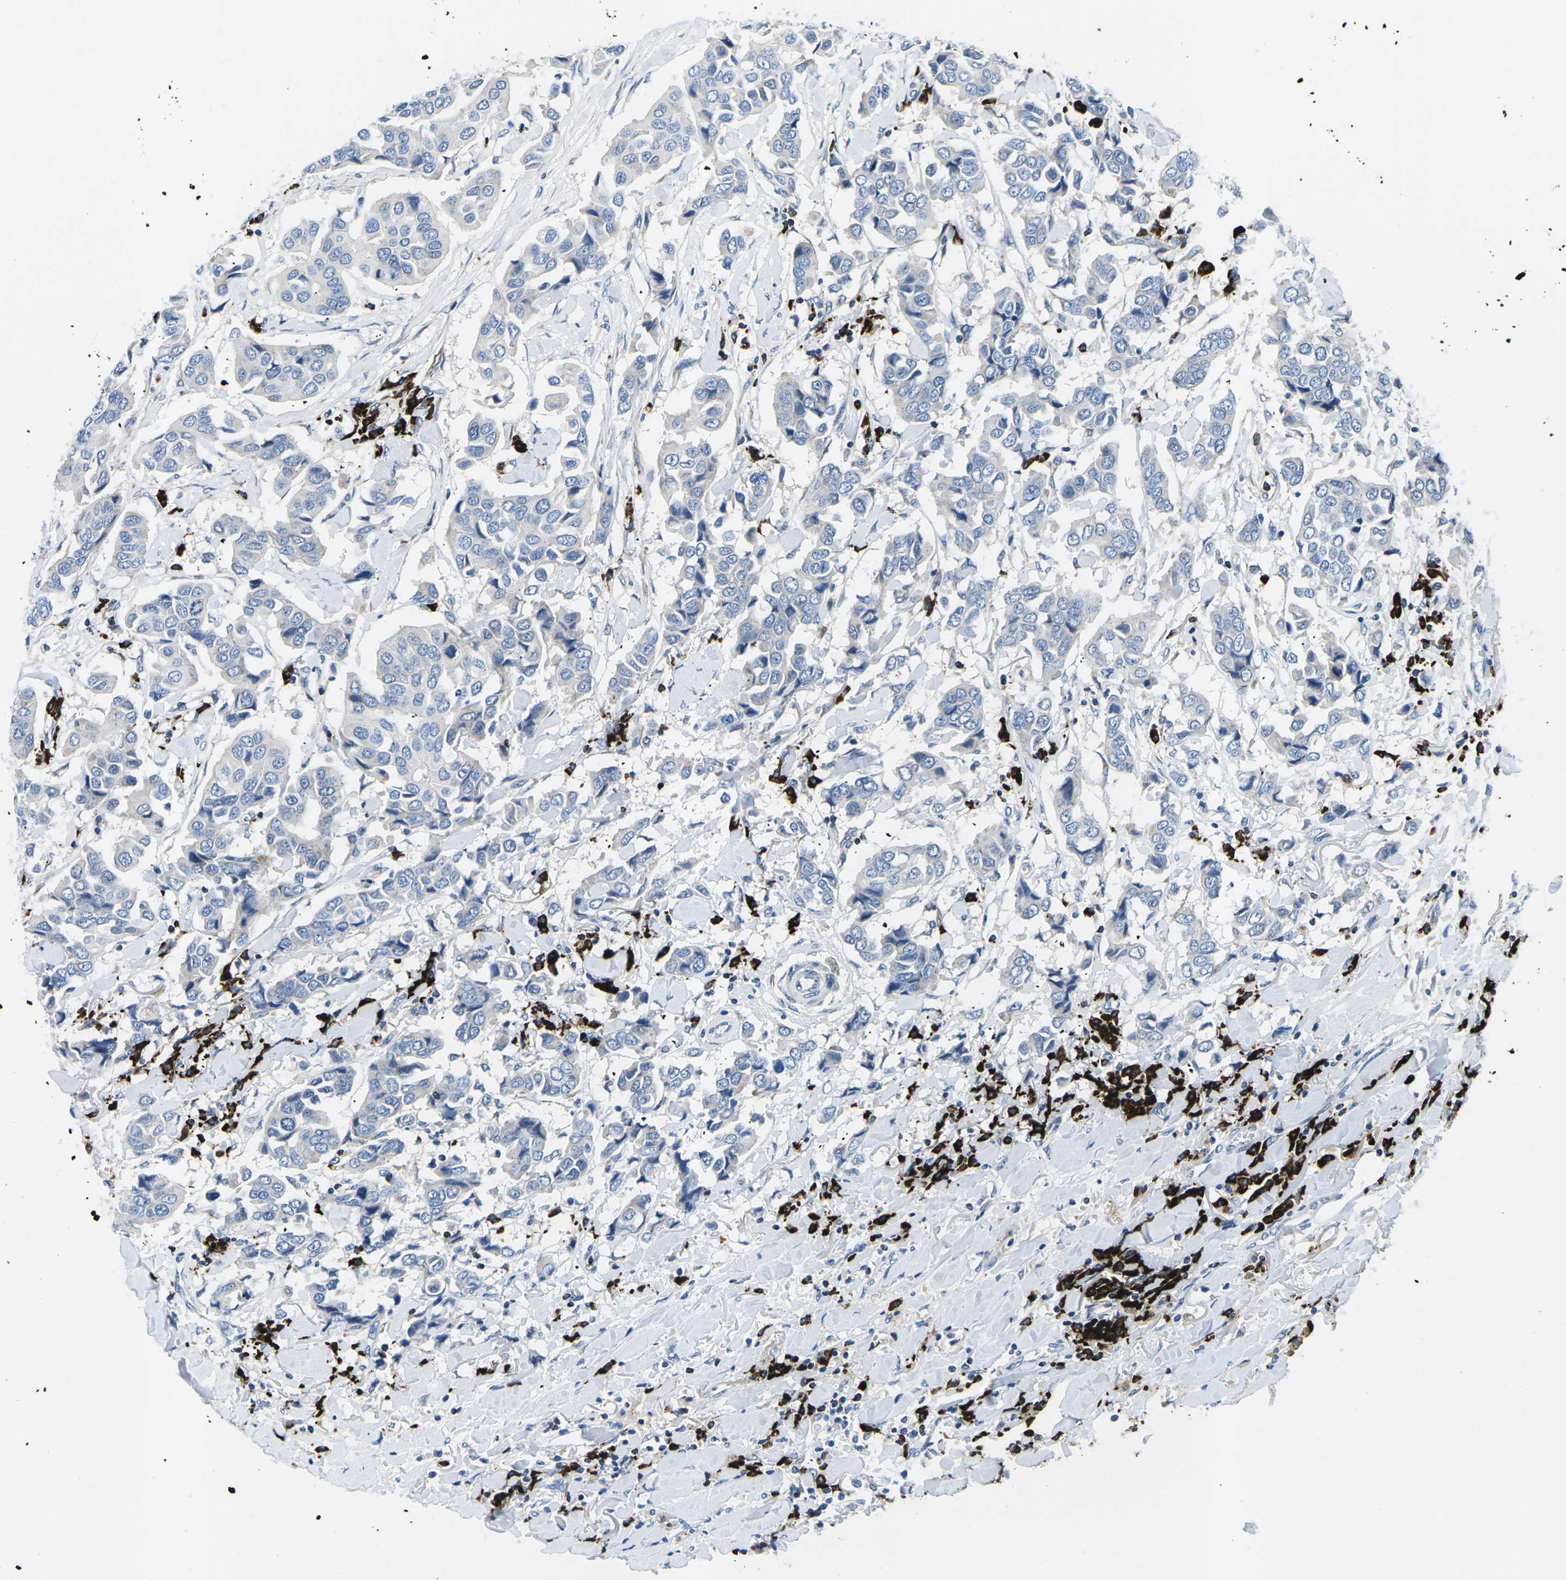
{"staining": {"intensity": "negative", "quantity": "none", "location": "none"}, "tissue": "breast cancer", "cell_type": "Tumor cells", "image_type": "cancer", "snomed": [{"axis": "morphology", "description": "Duct carcinoma"}, {"axis": "topography", "description": "Breast"}], "caption": "Tumor cells are negative for protein expression in human breast cancer (intraductal carcinoma).", "gene": "MC4R", "patient": {"sex": "female", "age": 80}}